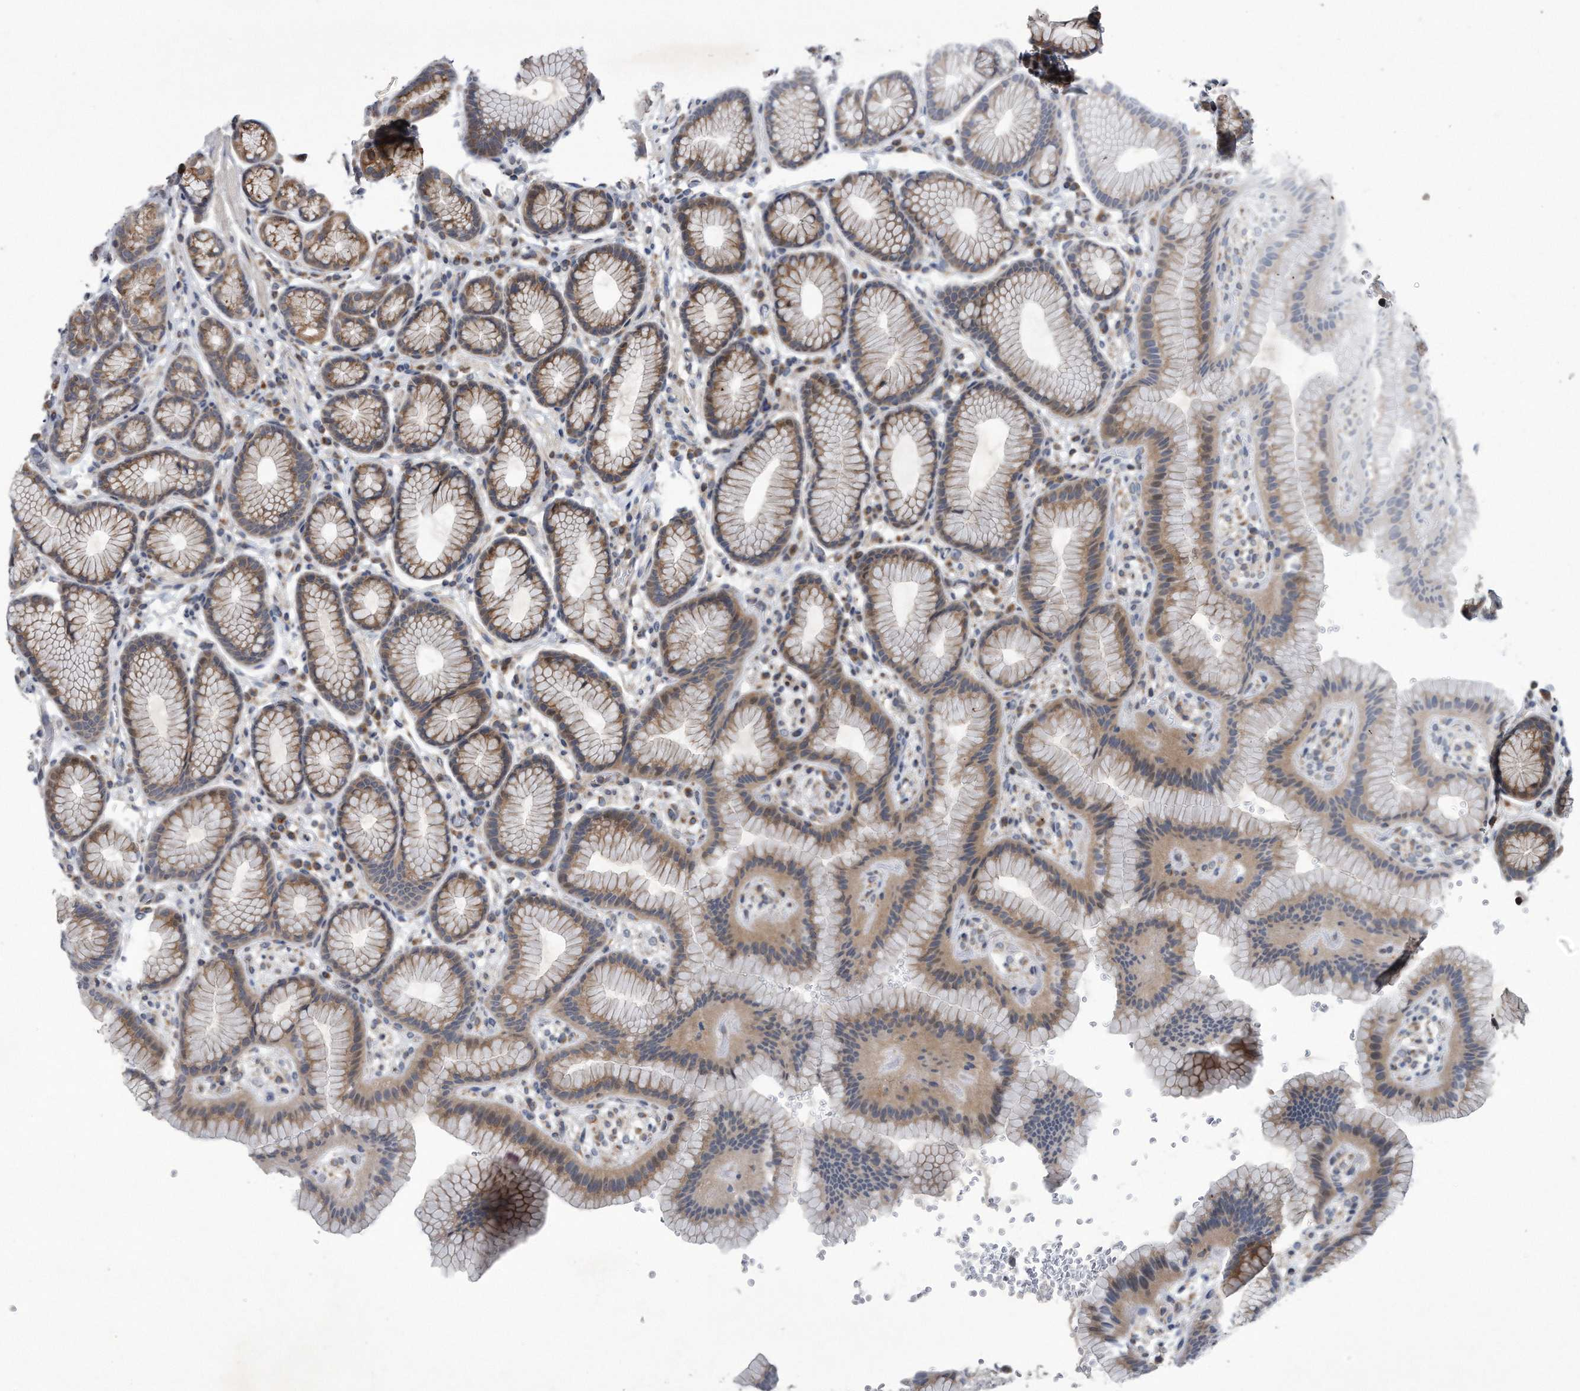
{"staining": {"intensity": "moderate", "quantity": ">75%", "location": "cytoplasmic/membranous"}, "tissue": "stomach", "cell_type": "Glandular cells", "image_type": "normal", "snomed": [{"axis": "morphology", "description": "Normal tissue, NOS"}, {"axis": "topography", "description": "Stomach"}], "caption": "Immunohistochemical staining of benign stomach displays >75% levels of moderate cytoplasmic/membranous protein positivity in about >75% of glandular cells.", "gene": "LYRM4", "patient": {"sex": "male", "age": 42}}